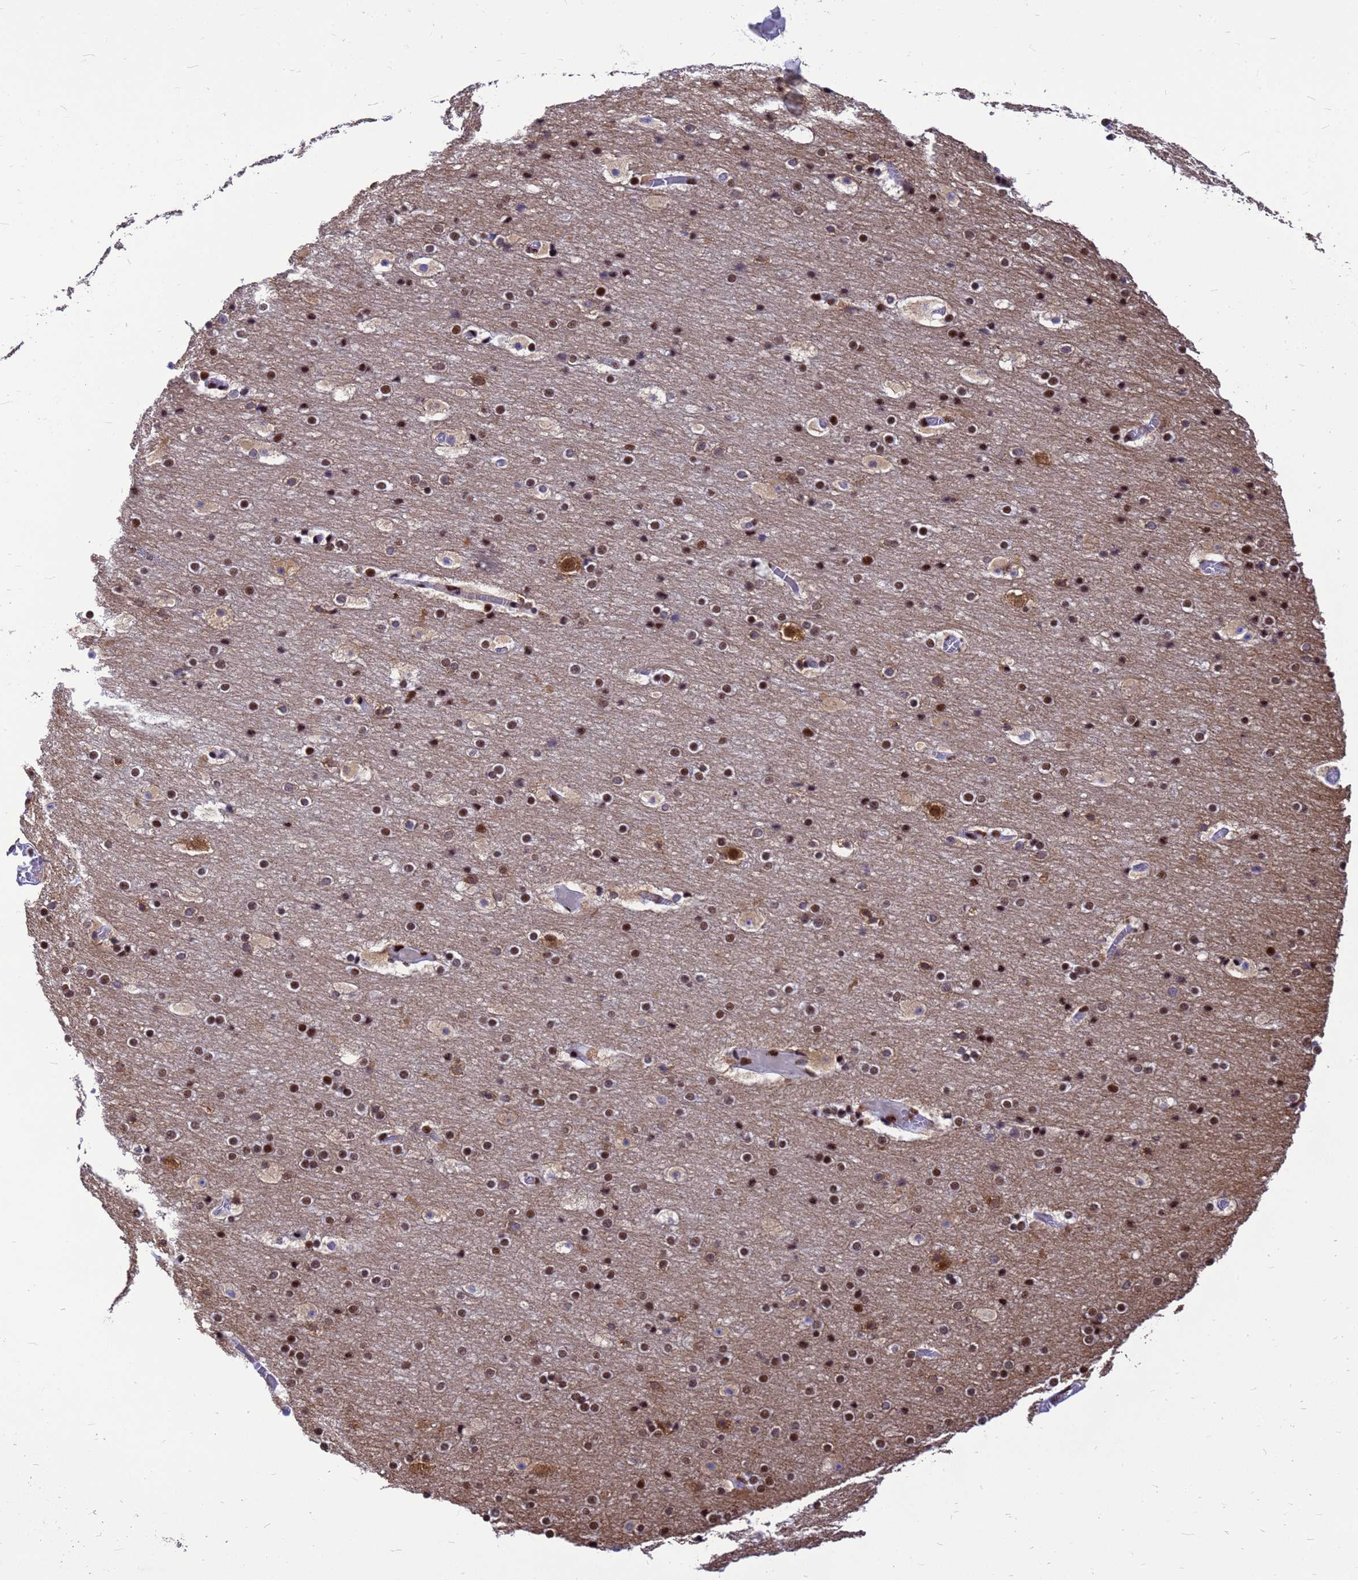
{"staining": {"intensity": "moderate", "quantity": ">75%", "location": "nuclear"}, "tissue": "cerebral cortex", "cell_type": "Endothelial cells", "image_type": "normal", "snomed": [{"axis": "morphology", "description": "Normal tissue, NOS"}, {"axis": "topography", "description": "Cerebral cortex"}], "caption": "Cerebral cortex stained with IHC displays moderate nuclear expression in approximately >75% of endothelial cells.", "gene": "SART3", "patient": {"sex": "male", "age": 57}}